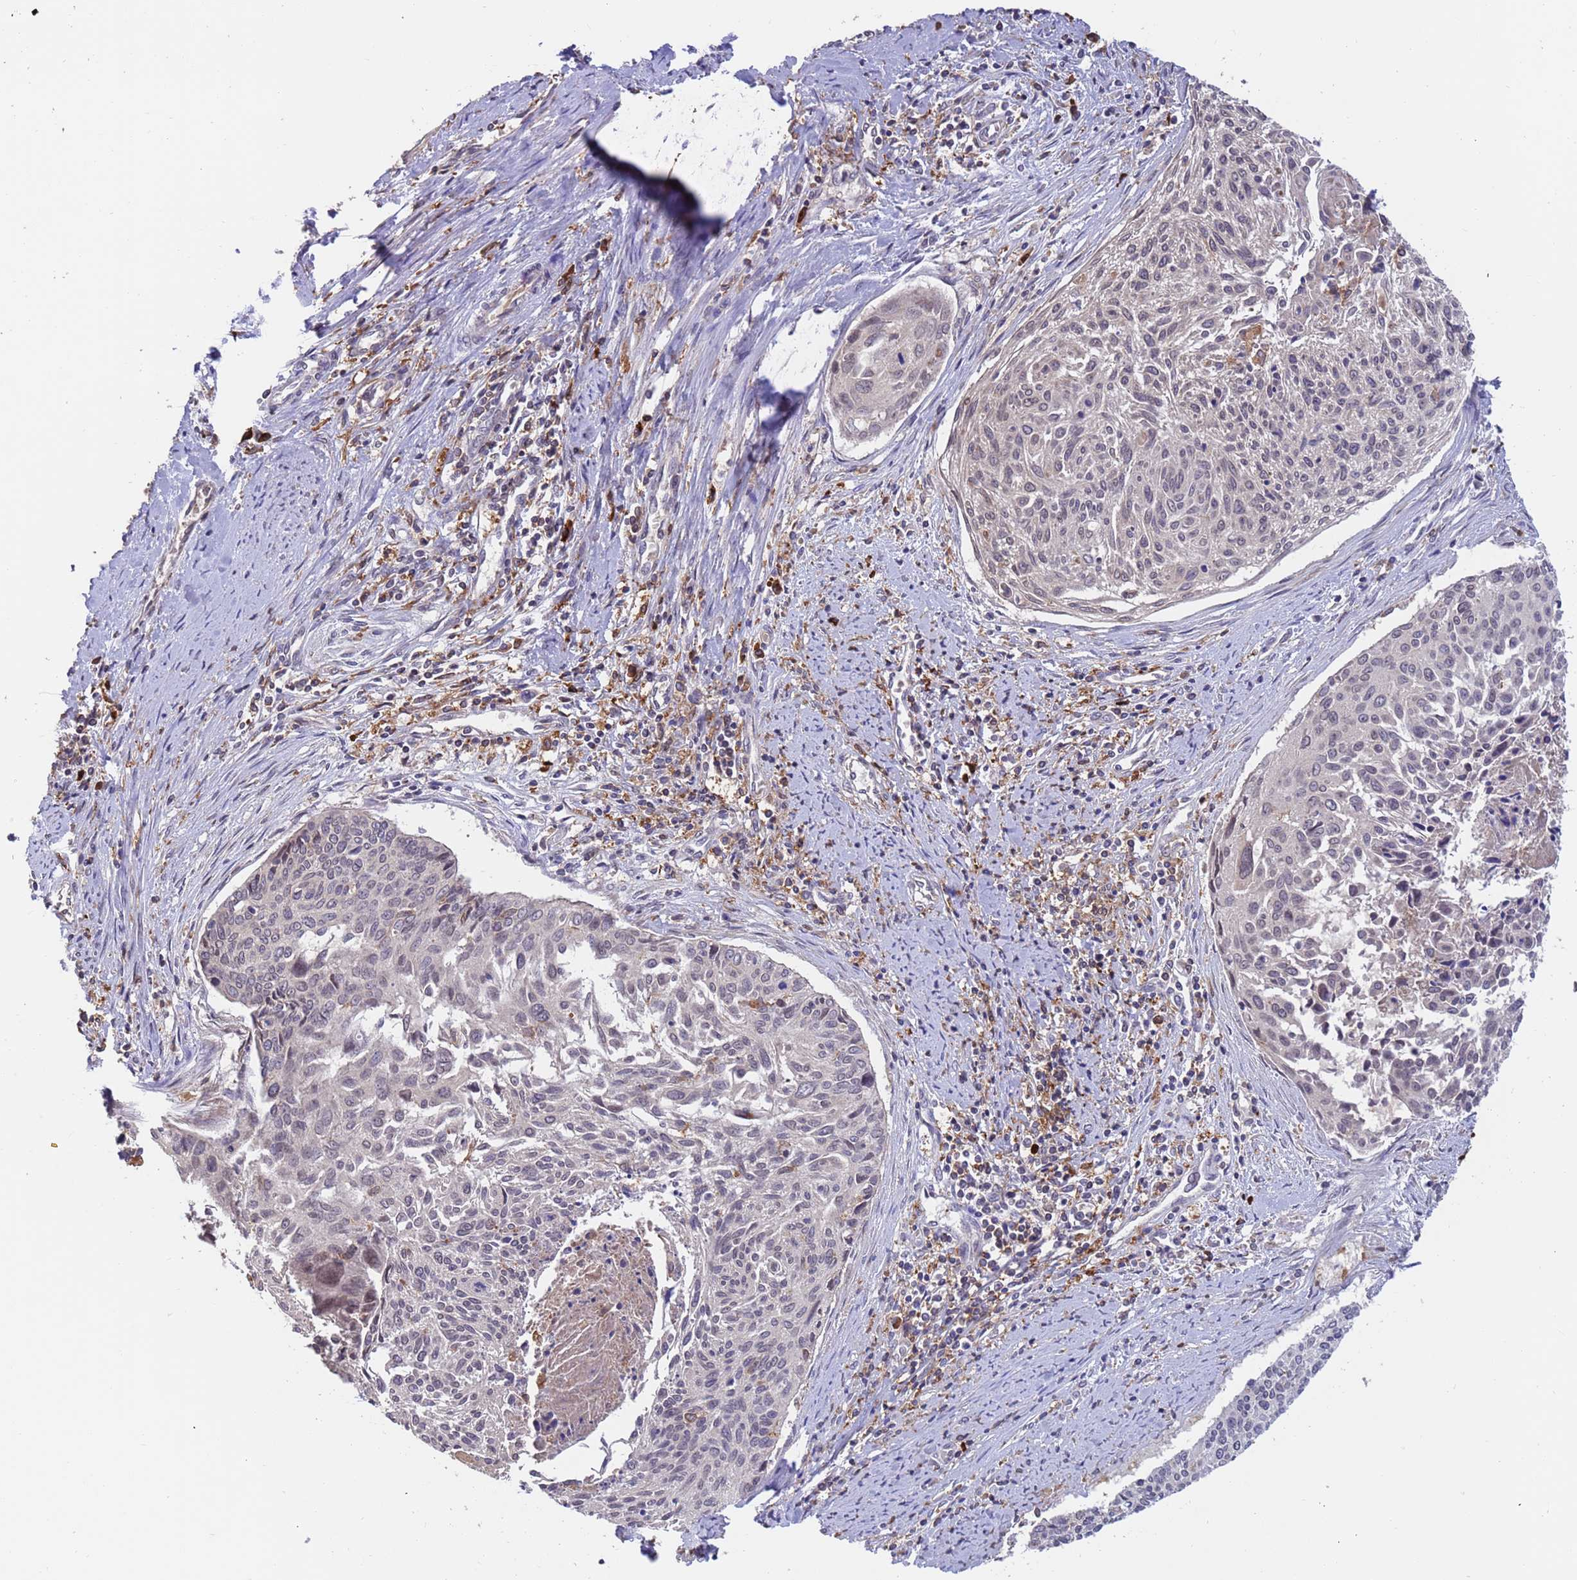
{"staining": {"intensity": "negative", "quantity": "none", "location": "none"}, "tissue": "cervical cancer", "cell_type": "Tumor cells", "image_type": "cancer", "snomed": [{"axis": "morphology", "description": "Squamous cell carcinoma, NOS"}, {"axis": "topography", "description": "Cervix"}], "caption": "Tumor cells are negative for protein expression in human cervical cancer (squamous cell carcinoma).", "gene": "AMPD3", "patient": {"sex": "female", "age": 55}}